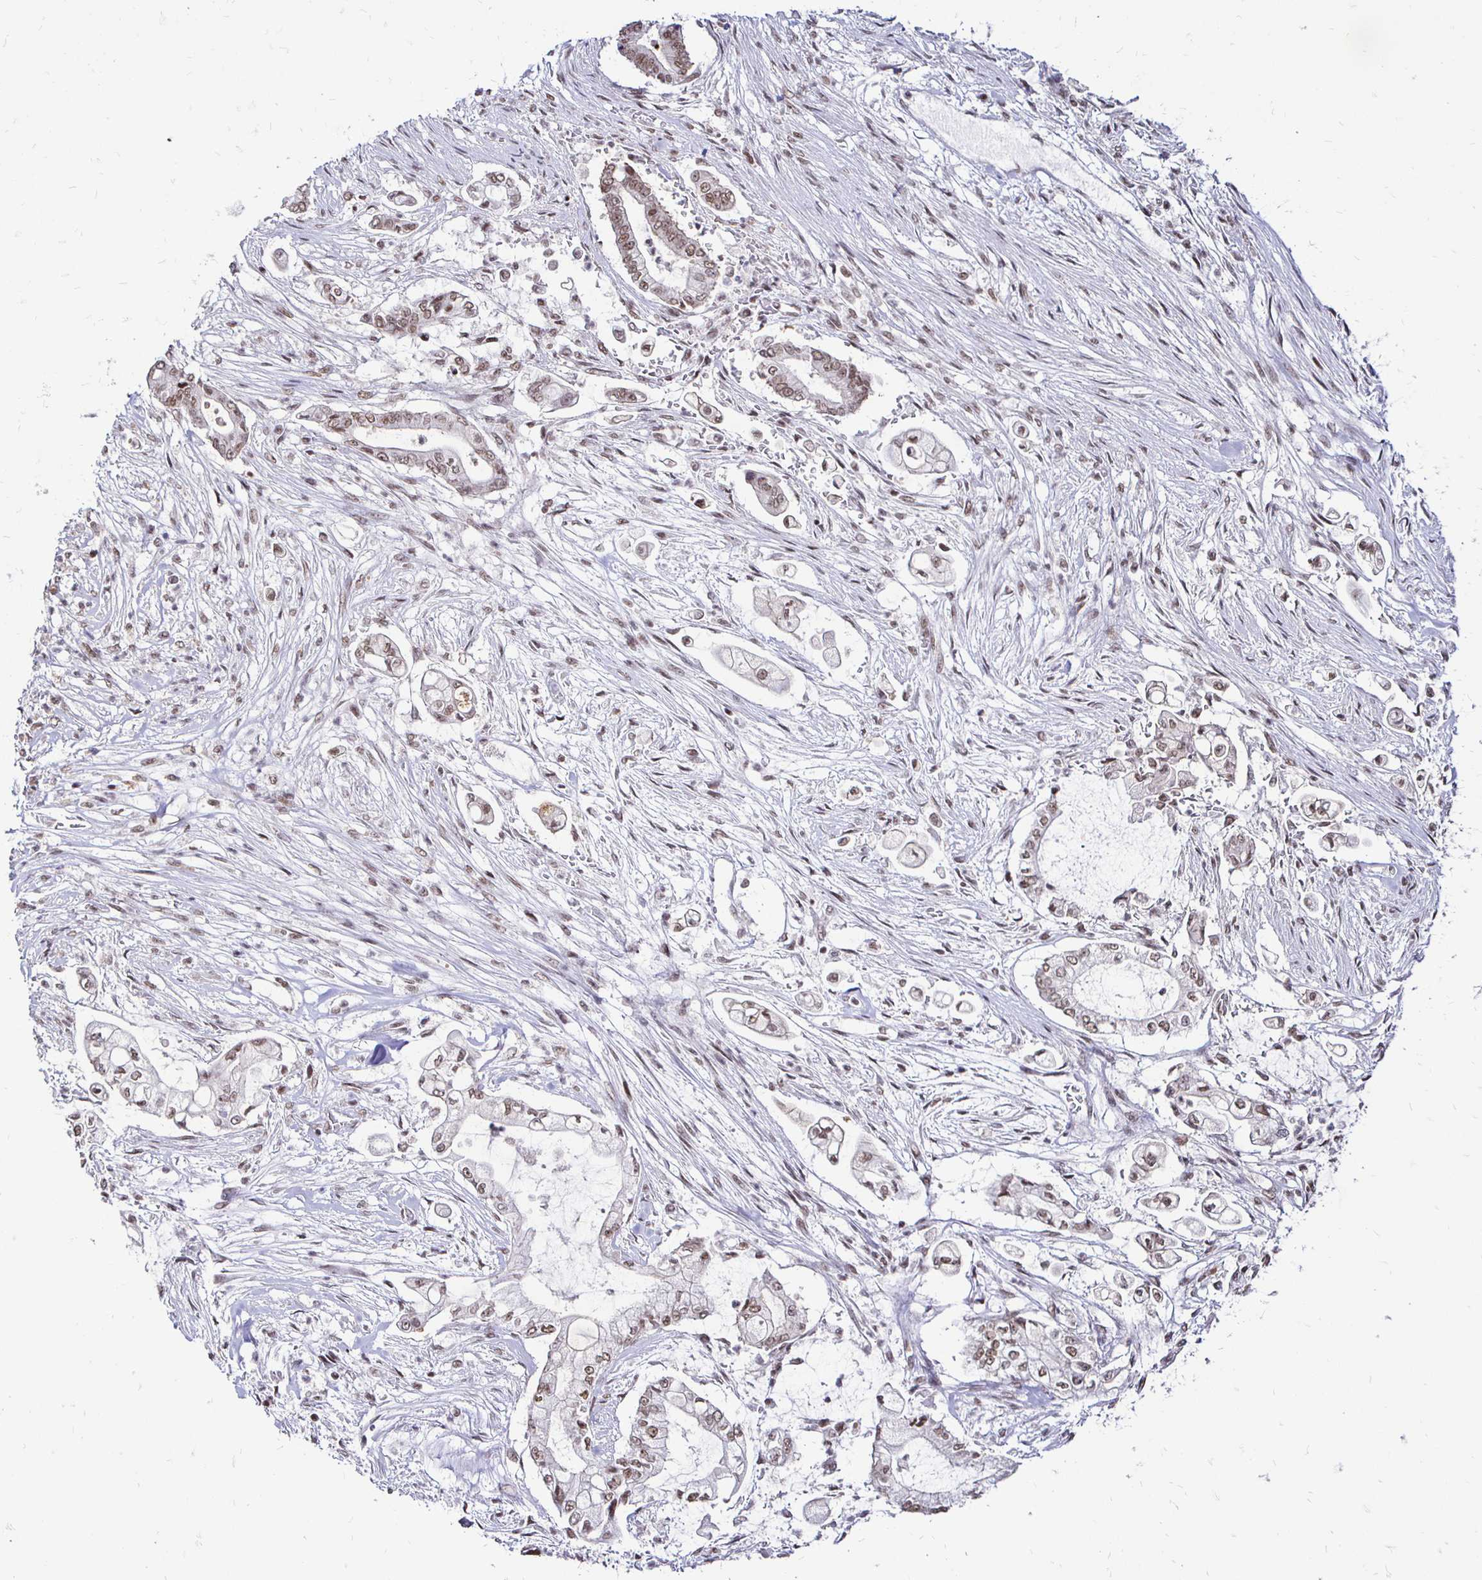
{"staining": {"intensity": "moderate", "quantity": ">75%", "location": "nuclear"}, "tissue": "pancreatic cancer", "cell_type": "Tumor cells", "image_type": "cancer", "snomed": [{"axis": "morphology", "description": "Adenocarcinoma, NOS"}, {"axis": "topography", "description": "Pancreas"}], "caption": "Brown immunohistochemical staining in human adenocarcinoma (pancreatic) reveals moderate nuclear positivity in approximately >75% of tumor cells. The protein of interest is stained brown, and the nuclei are stained in blue (DAB (3,3'-diaminobenzidine) IHC with brightfield microscopy, high magnification).", "gene": "SIN3A", "patient": {"sex": "female", "age": 69}}